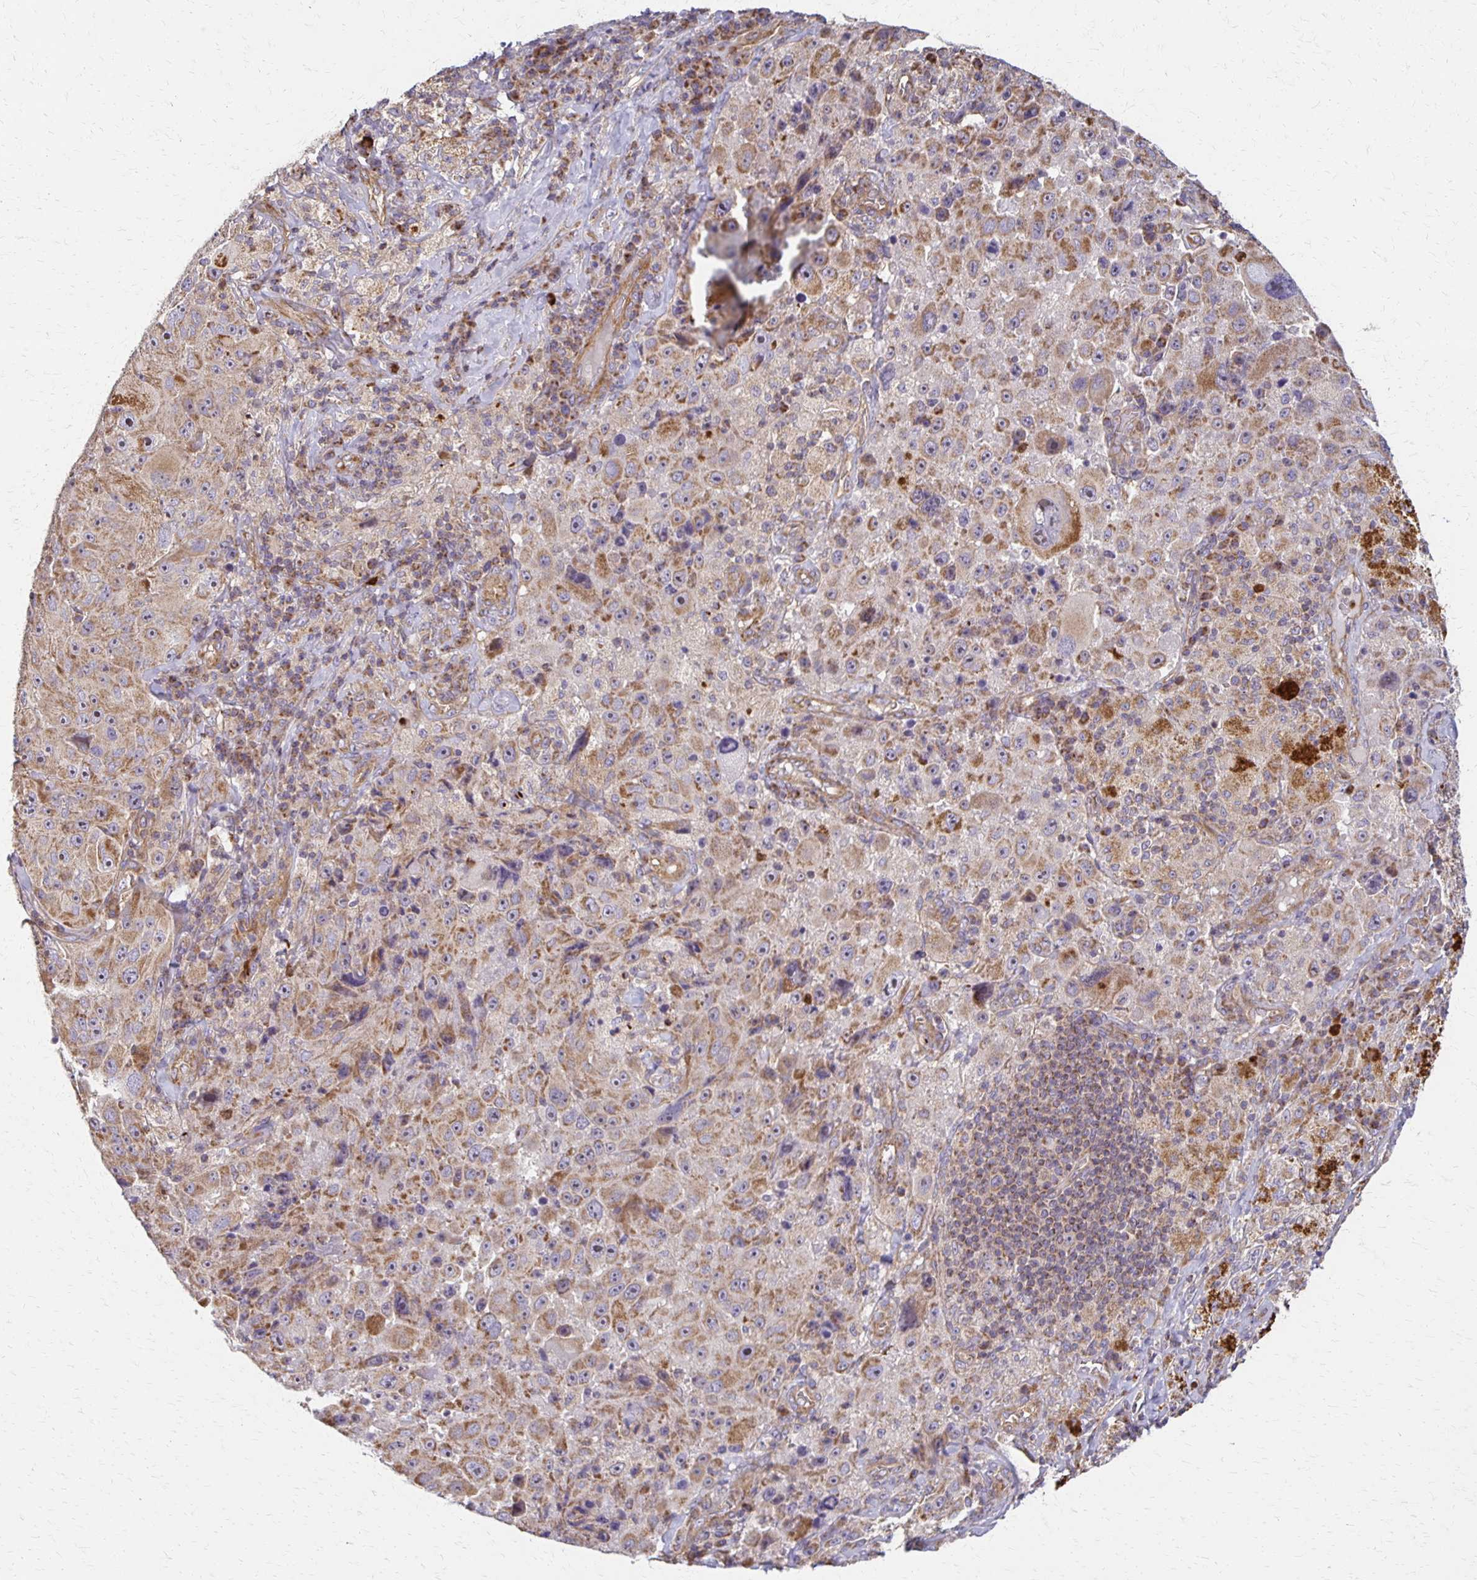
{"staining": {"intensity": "weak", "quantity": "25%-75%", "location": "cytoplasmic/membranous"}, "tissue": "melanoma", "cell_type": "Tumor cells", "image_type": "cancer", "snomed": [{"axis": "morphology", "description": "Malignant melanoma, Metastatic site"}, {"axis": "topography", "description": "Lymph node"}], "caption": "A brown stain highlights weak cytoplasmic/membranous staining of a protein in human malignant melanoma (metastatic site) tumor cells. The protein of interest is shown in brown color, while the nuclei are stained blue.", "gene": "EIF4EBP2", "patient": {"sex": "male", "age": 62}}